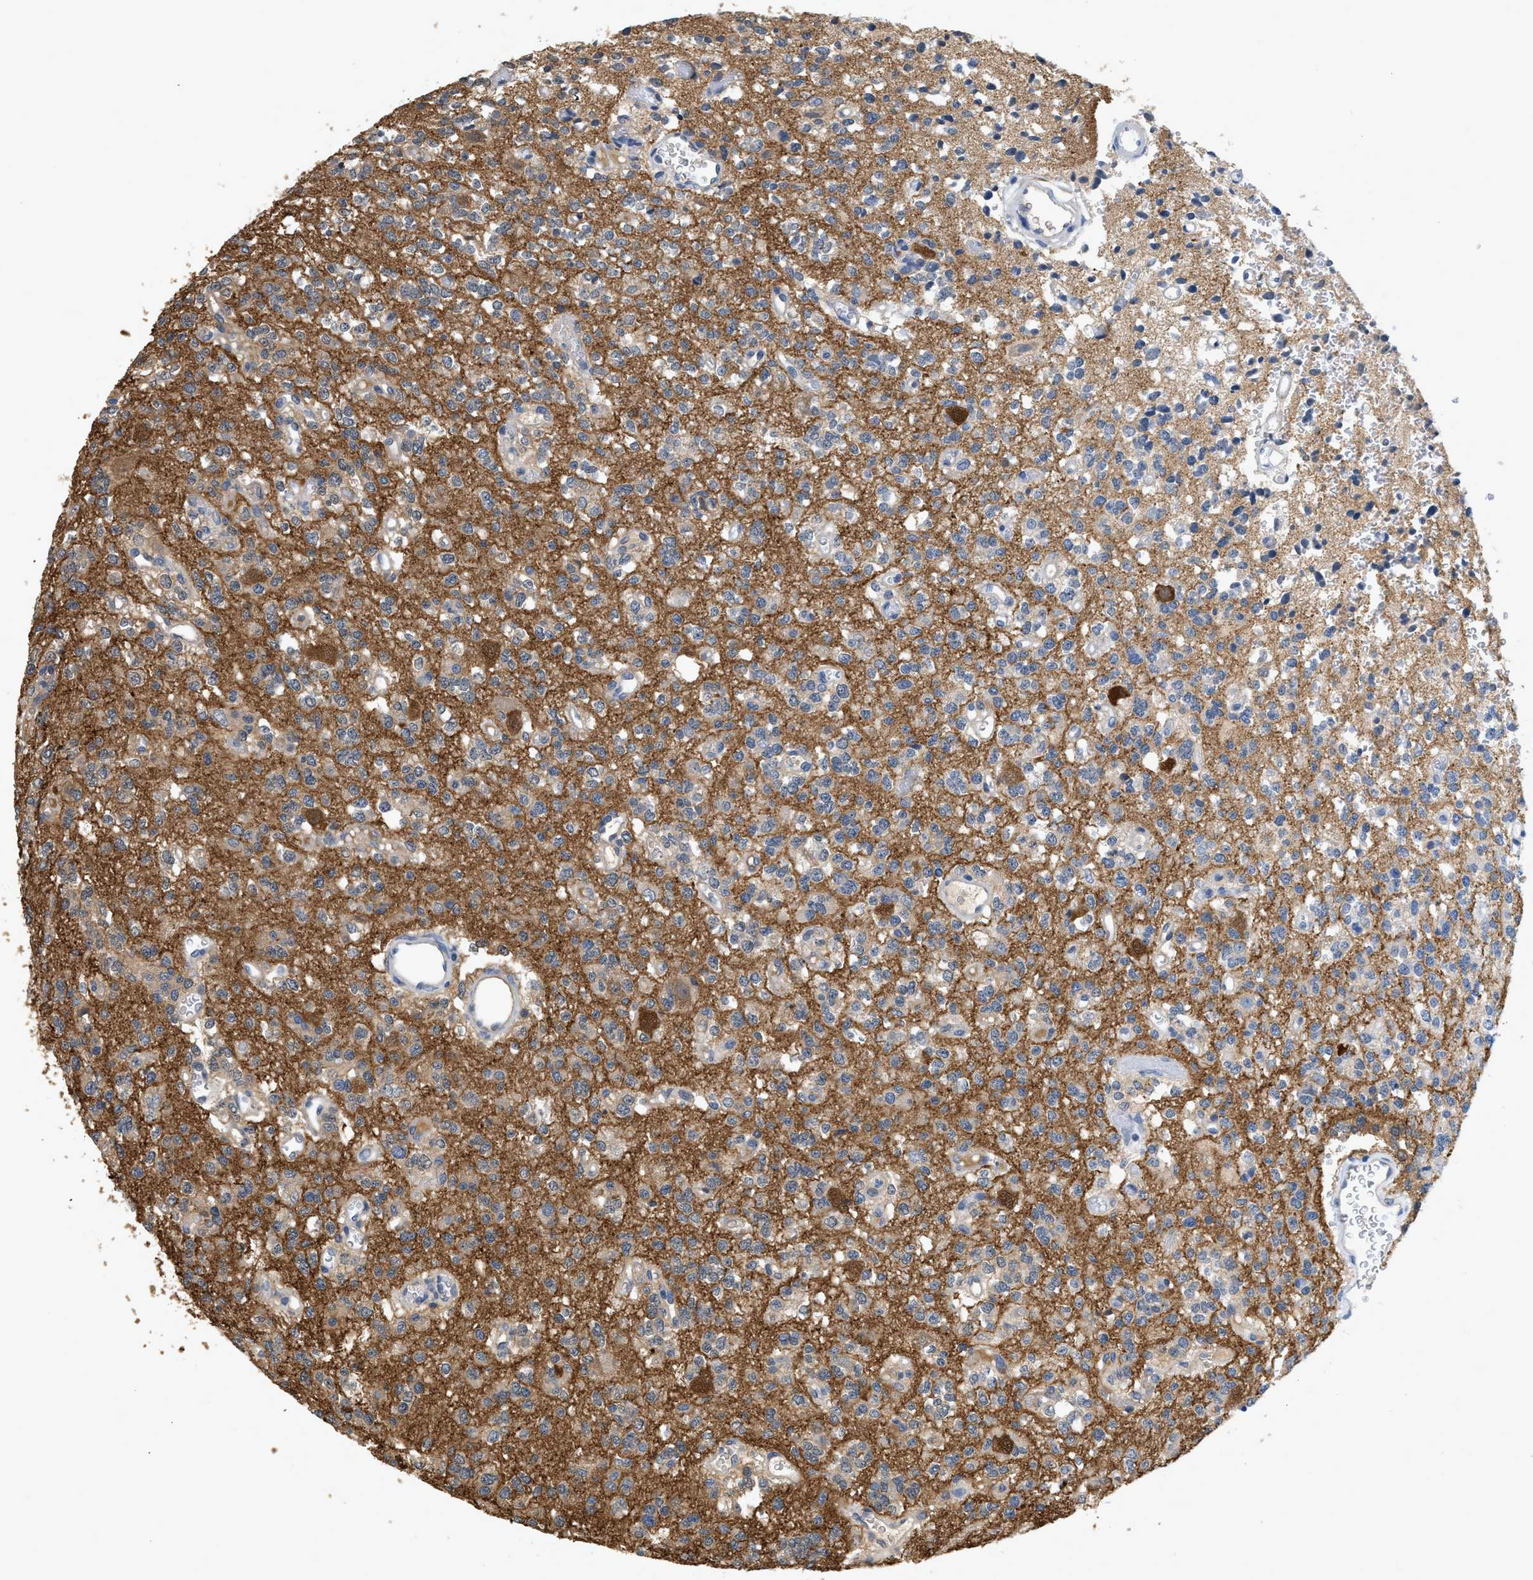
{"staining": {"intensity": "weak", "quantity": "25%-75%", "location": "cytoplasmic/membranous"}, "tissue": "glioma", "cell_type": "Tumor cells", "image_type": "cancer", "snomed": [{"axis": "morphology", "description": "Glioma, malignant, Low grade"}, {"axis": "topography", "description": "Brain"}], "caption": "Immunohistochemical staining of glioma reveals low levels of weak cytoplasmic/membranous positivity in about 25%-75% of tumor cells.", "gene": "CRYM", "patient": {"sex": "male", "age": 38}}